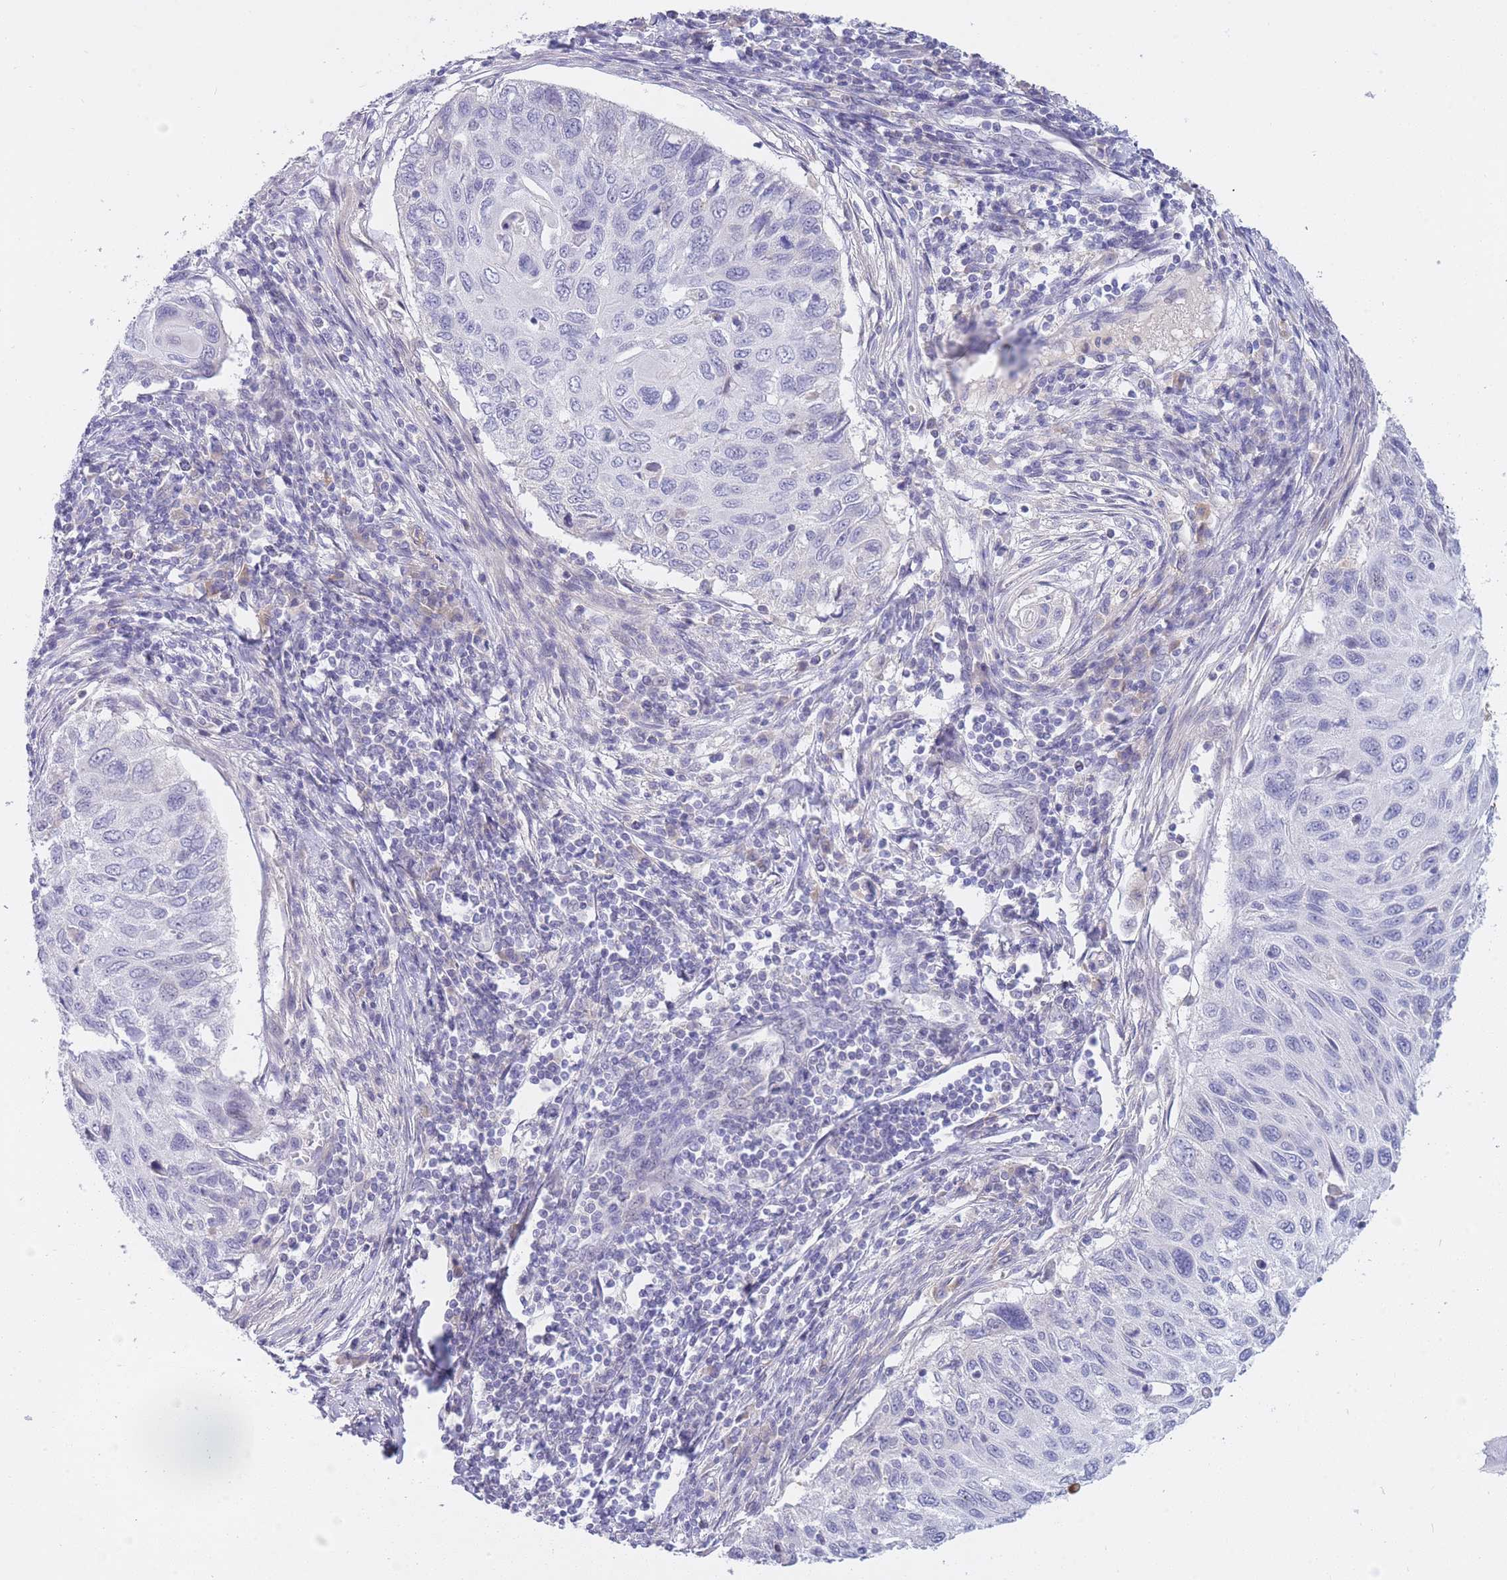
{"staining": {"intensity": "negative", "quantity": "none", "location": "none"}, "tissue": "cervical cancer", "cell_type": "Tumor cells", "image_type": "cancer", "snomed": [{"axis": "morphology", "description": "Squamous cell carcinoma, NOS"}, {"axis": "topography", "description": "Cervix"}], "caption": "The immunohistochemistry (IHC) histopathology image has no significant staining in tumor cells of cervical squamous cell carcinoma tissue. (Brightfield microscopy of DAB IHC at high magnification).", "gene": "PRR23B", "patient": {"sex": "female", "age": 70}}